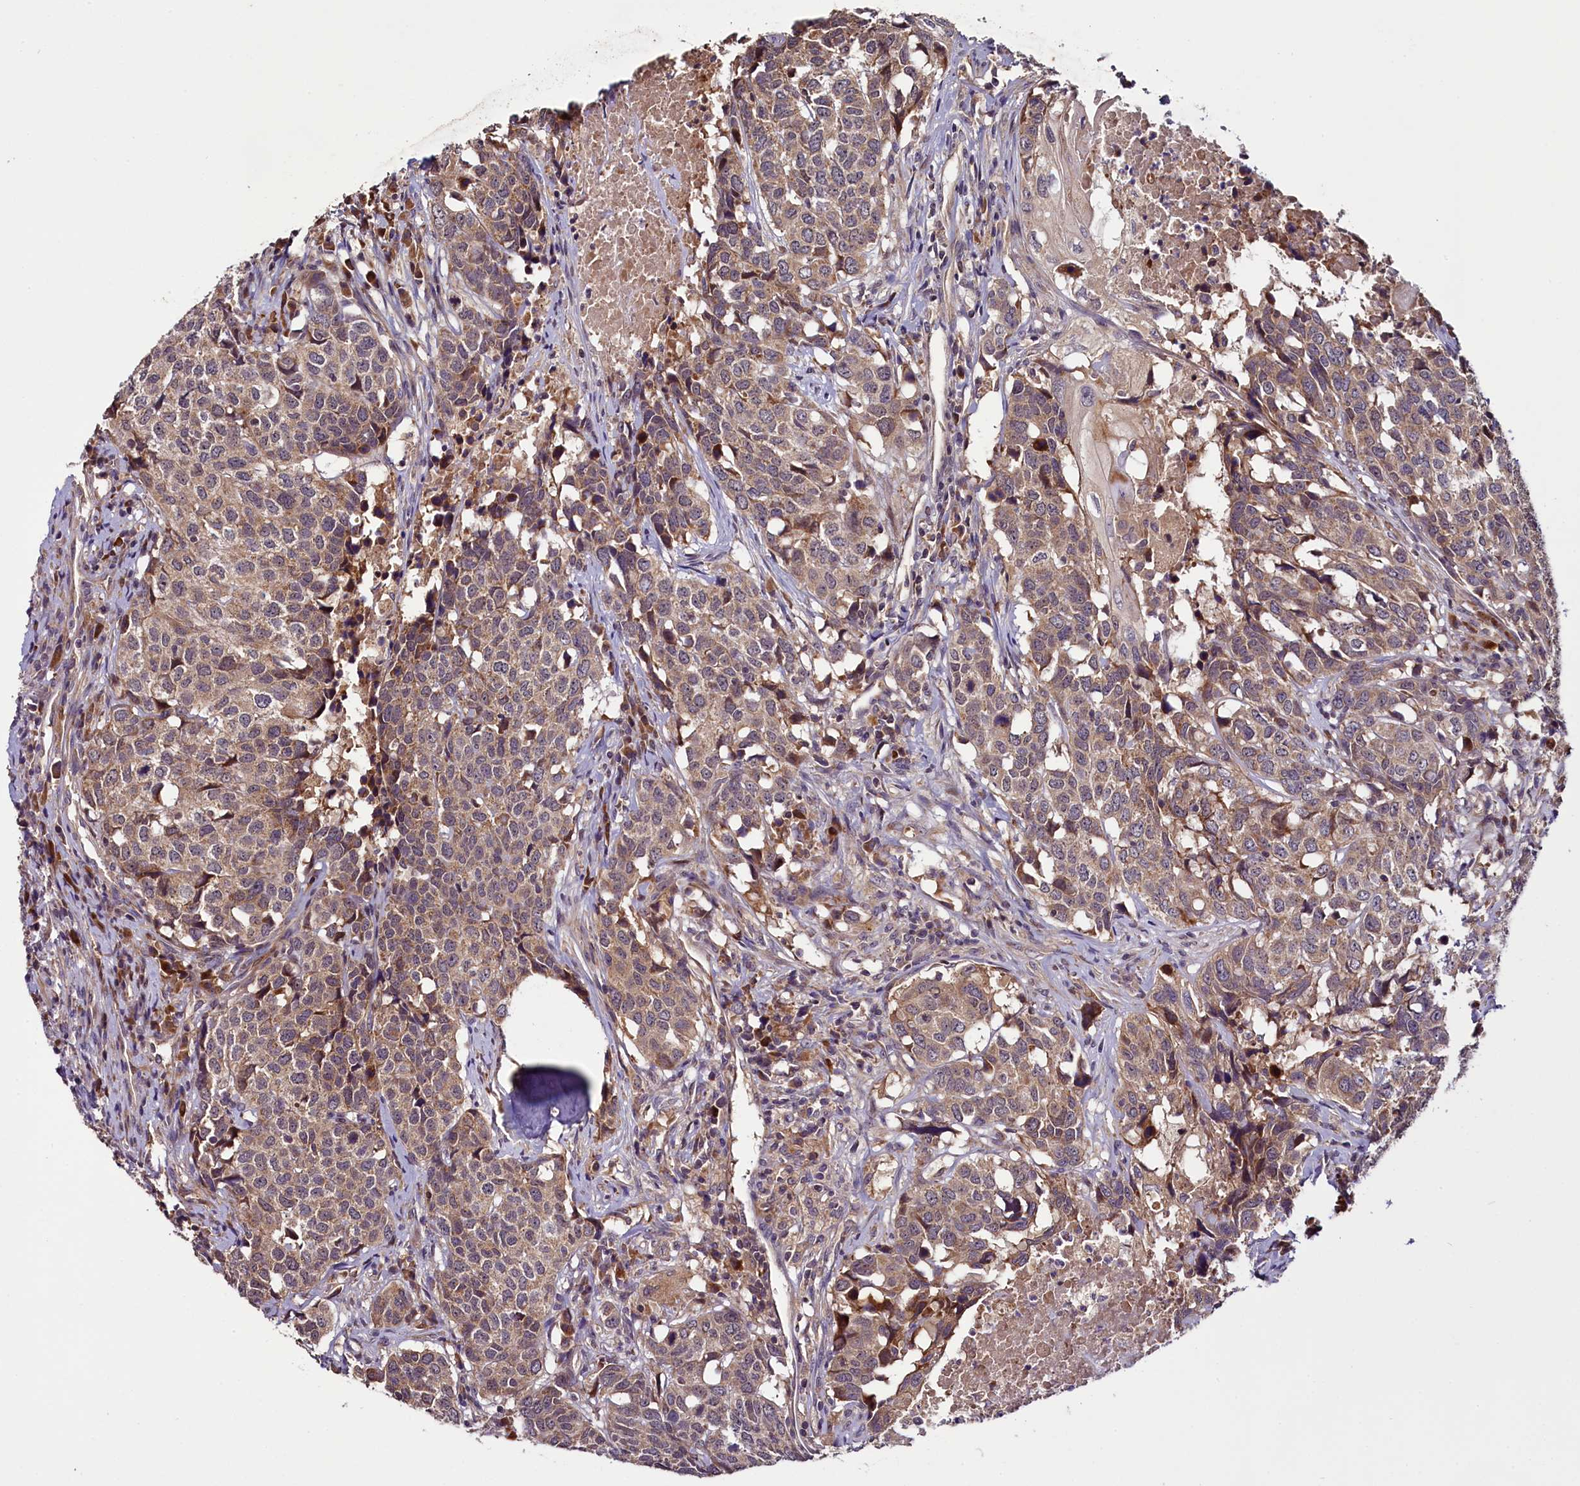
{"staining": {"intensity": "moderate", "quantity": "25%-75%", "location": "cytoplasmic/membranous"}, "tissue": "head and neck cancer", "cell_type": "Tumor cells", "image_type": "cancer", "snomed": [{"axis": "morphology", "description": "Squamous cell carcinoma, NOS"}, {"axis": "topography", "description": "Head-Neck"}], "caption": "Human head and neck cancer stained for a protein (brown) shows moderate cytoplasmic/membranous positive staining in about 25%-75% of tumor cells.", "gene": "RPUSD2", "patient": {"sex": "male", "age": 66}}